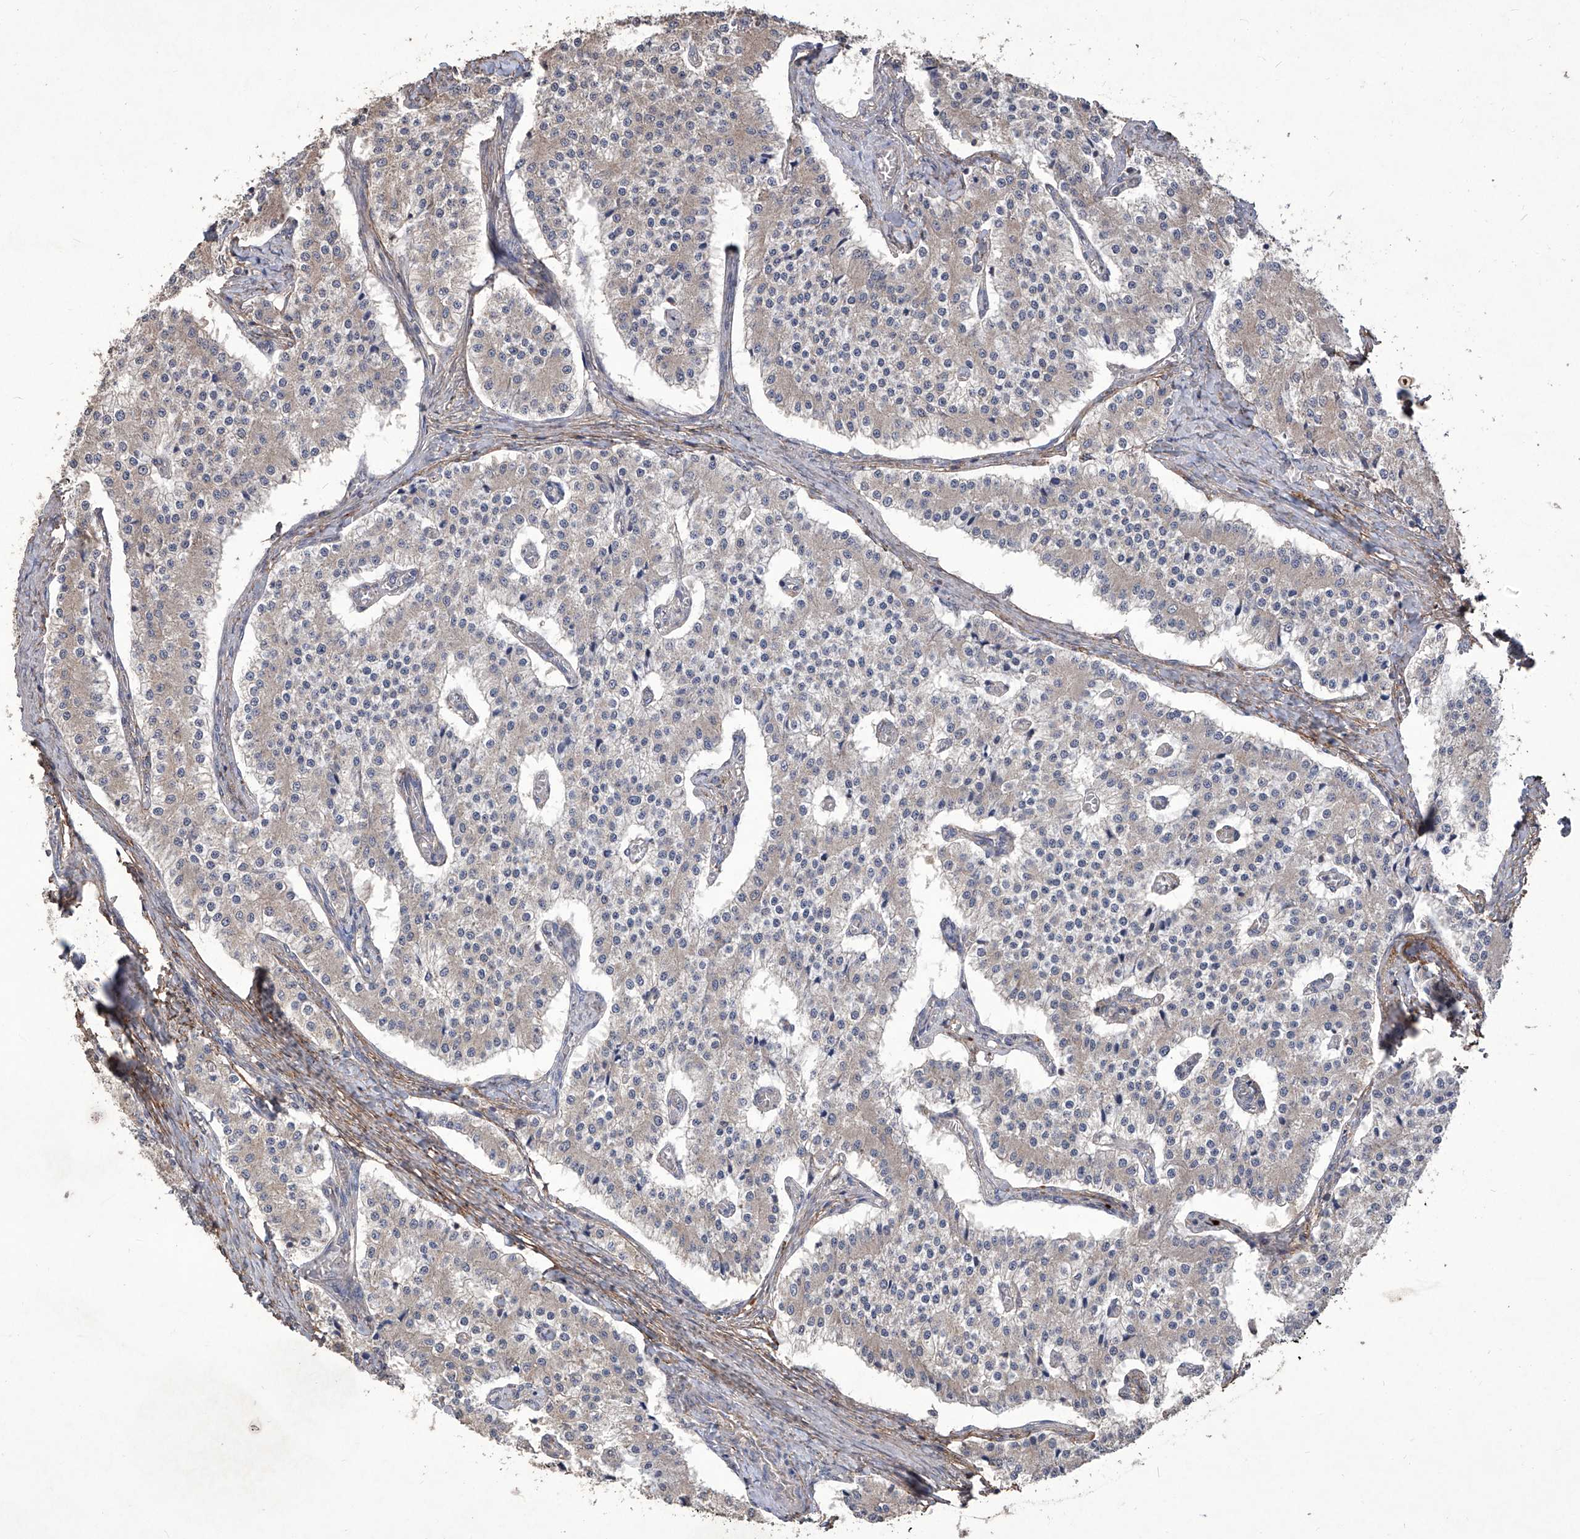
{"staining": {"intensity": "weak", "quantity": "<25%", "location": "cytoplasmic/membranous"}, "tissue": "carcinoid", "cell_type": "Tumor cells", "image_type": "cancer", "snomed": [{"axis": "morphology", "description": "Carcinoid, malignant, NOS"}, {"axis": "topography", "description": "Colon"}], "caption": "Protein analysis of carcinoid reveals no significant expression in tumor cells. (Immunohistochemistry (ihc), brightfield microscopy, high magnification).", "gene": "TXNIP", "patient": {"sex": "female", "age": 52}}